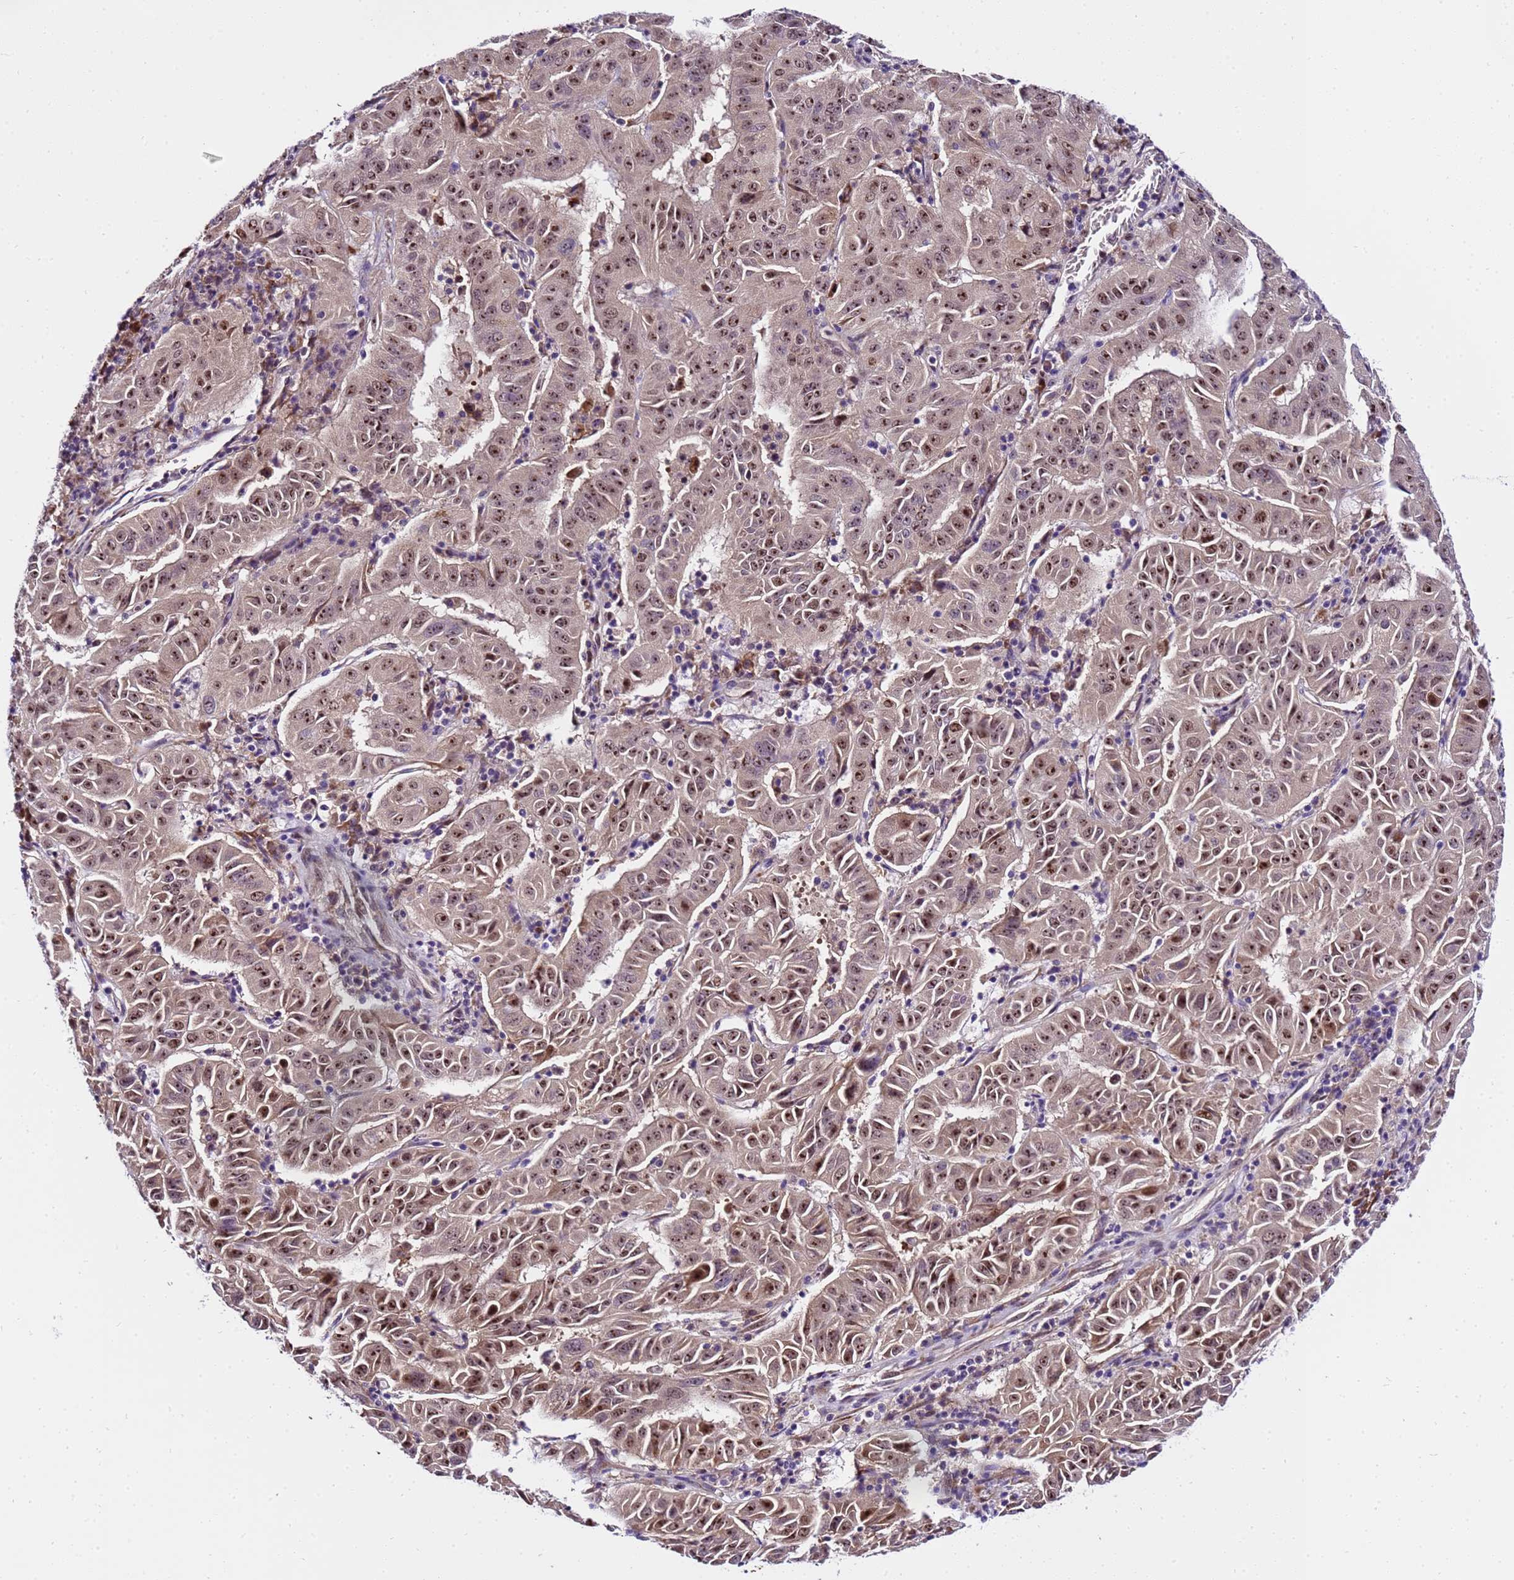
{"staining": {"intensity": "moderate", "quantity": ">75%", "location": "nuclear"}, "tissue": "pancreatic cancer", "cell_type": "Tumor cells", "image_type": "cancer", "snomed": [{"axis": "morphology", "description": "Adenocarcinoma, NOS"}, {"axis": "topography", "description": "Pancreas"}], "caption": "Adenocarcinoma (pancreatic) was stained to show a protein in brown. There is medium levels of moderate nuclear expression in about >75% of tumor cells.", "gene": "SLX4IP", "patient": {"sex": "male", "age": 63}}